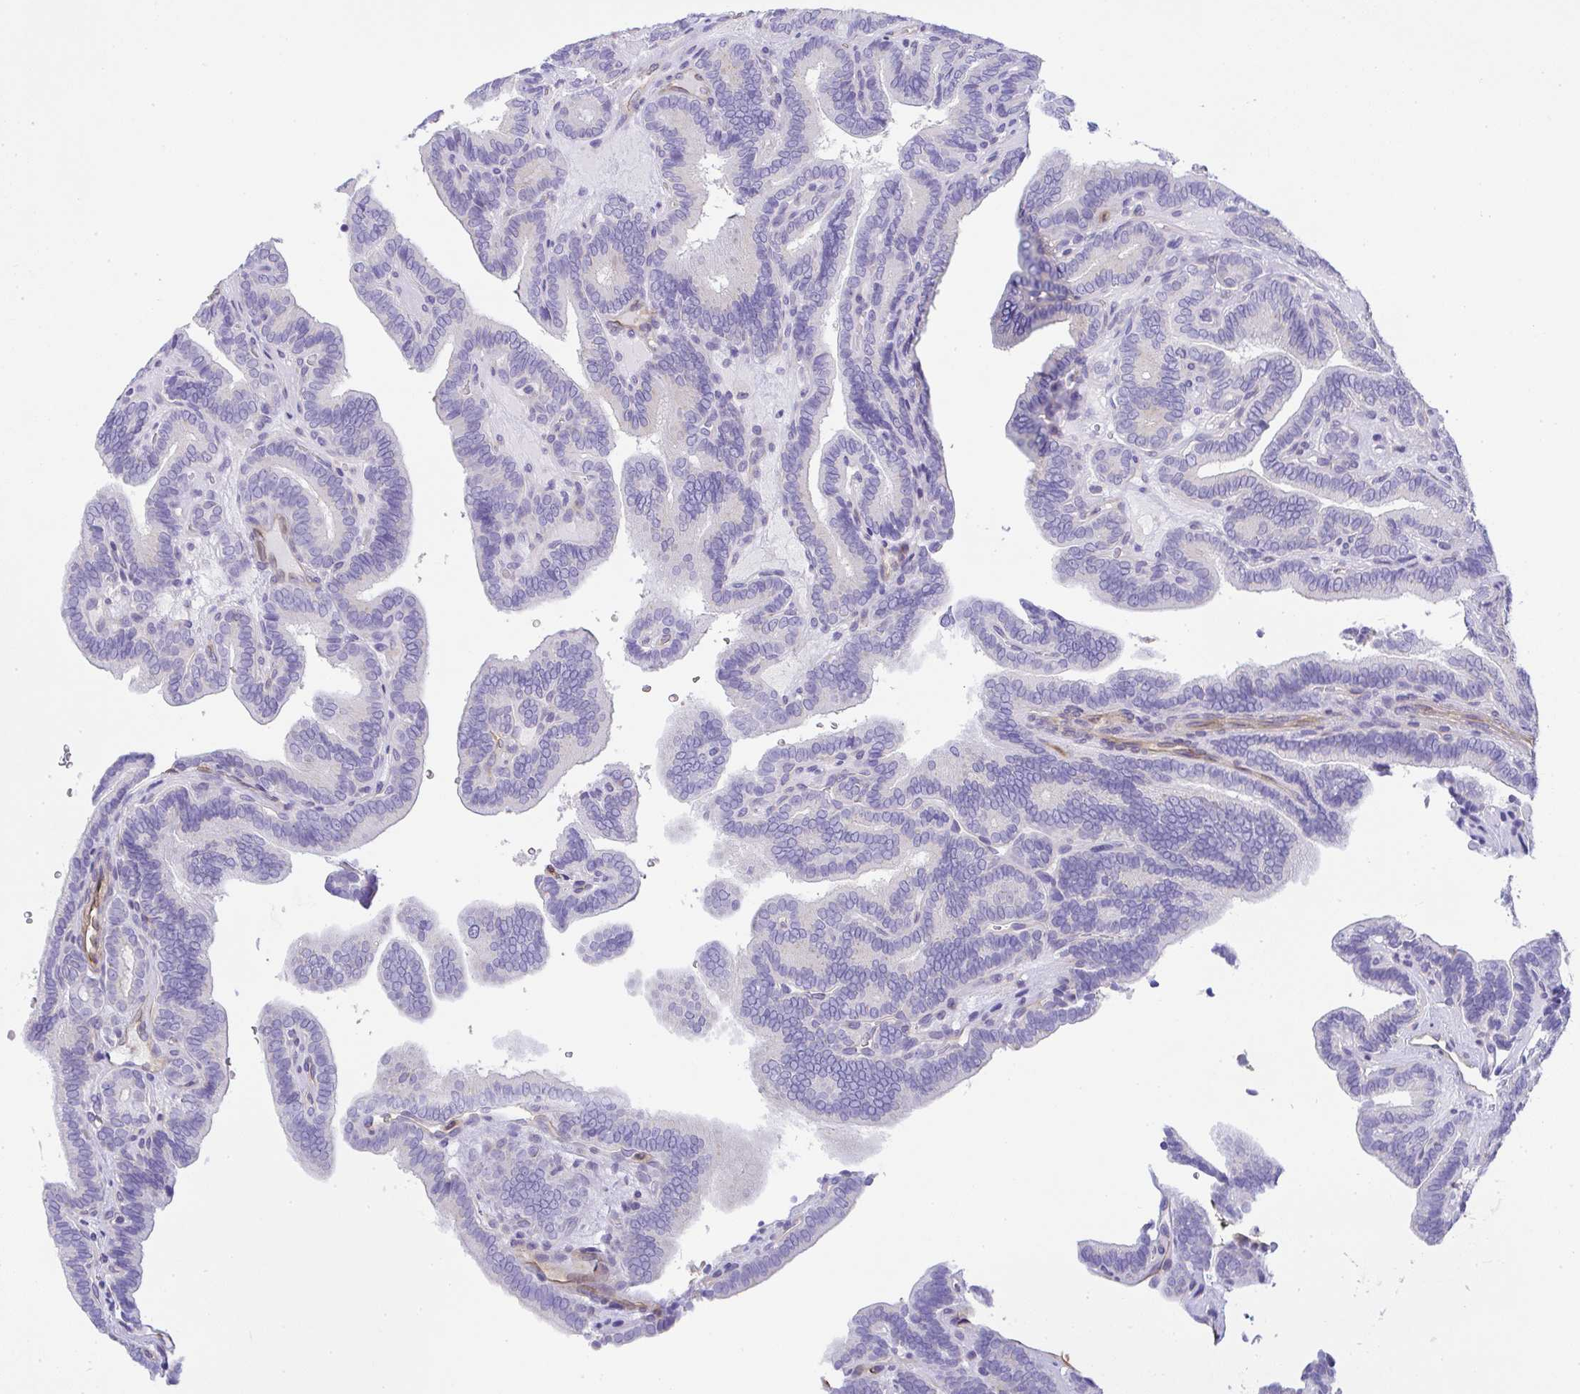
{"staining": {"intensity": "negative", "quantity": "none", "location": "none"}, "tissue": "thyroid cancer", "cell_type": "Tumor cells", "image_type": "cancer", "snomed": [{"axis": "morphology", "description": "Papillary adenocarcinoma, NOS"}, {"axis": "topography", "description": "Thyroid gland"}], "caption": "Thyroid cancer (papillary adenocarcinoma) stained for a protein using IHC displays no staining tumor cells.", "gene": "TNFAIP8", "patient": {"sex": "female", "age": 21}}